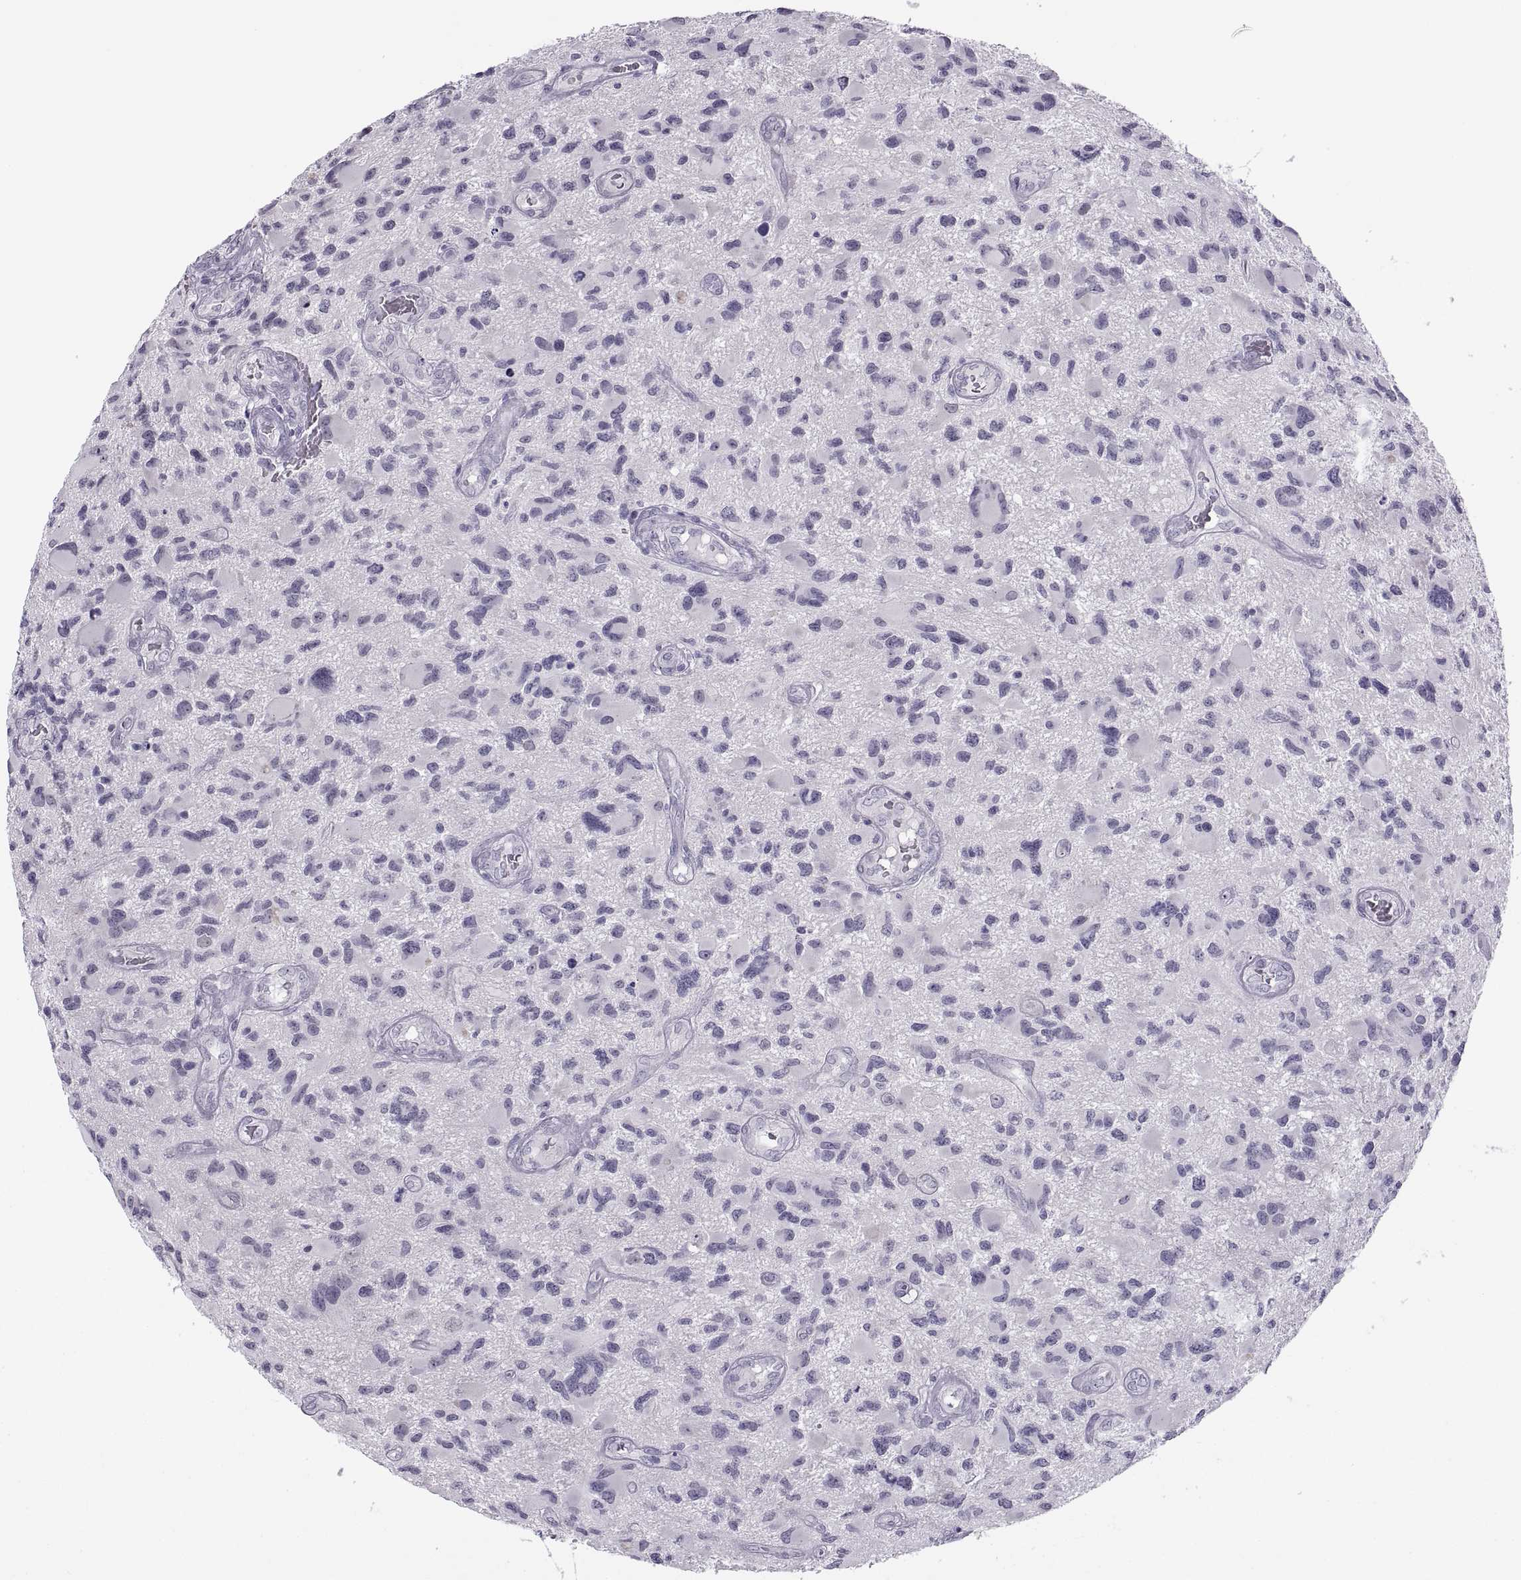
{"staining": {"intensity": "negative", "quantity": "none", "location": "none"}, "tissue": "glioma", "cell_type": "Tumor cells", "image_type": "cancer", "snomed": [{"axis": "morphology", "description": "Glioma, malignant, NOS"}, {"axis": "morphology", "description": "Glioma, malignant, High grade"}, {"axis": "topography", "description": "Brain"}], "caption": "This image is of malignant high-grade glioma stained with immunohistochemistry (IHC) to label a protein in brown with the nuclei are counter-stained blue. There is no positivity in tumor cells.", "gene": "C3orf22", "patient": {"sex": "female", "age": 71}}